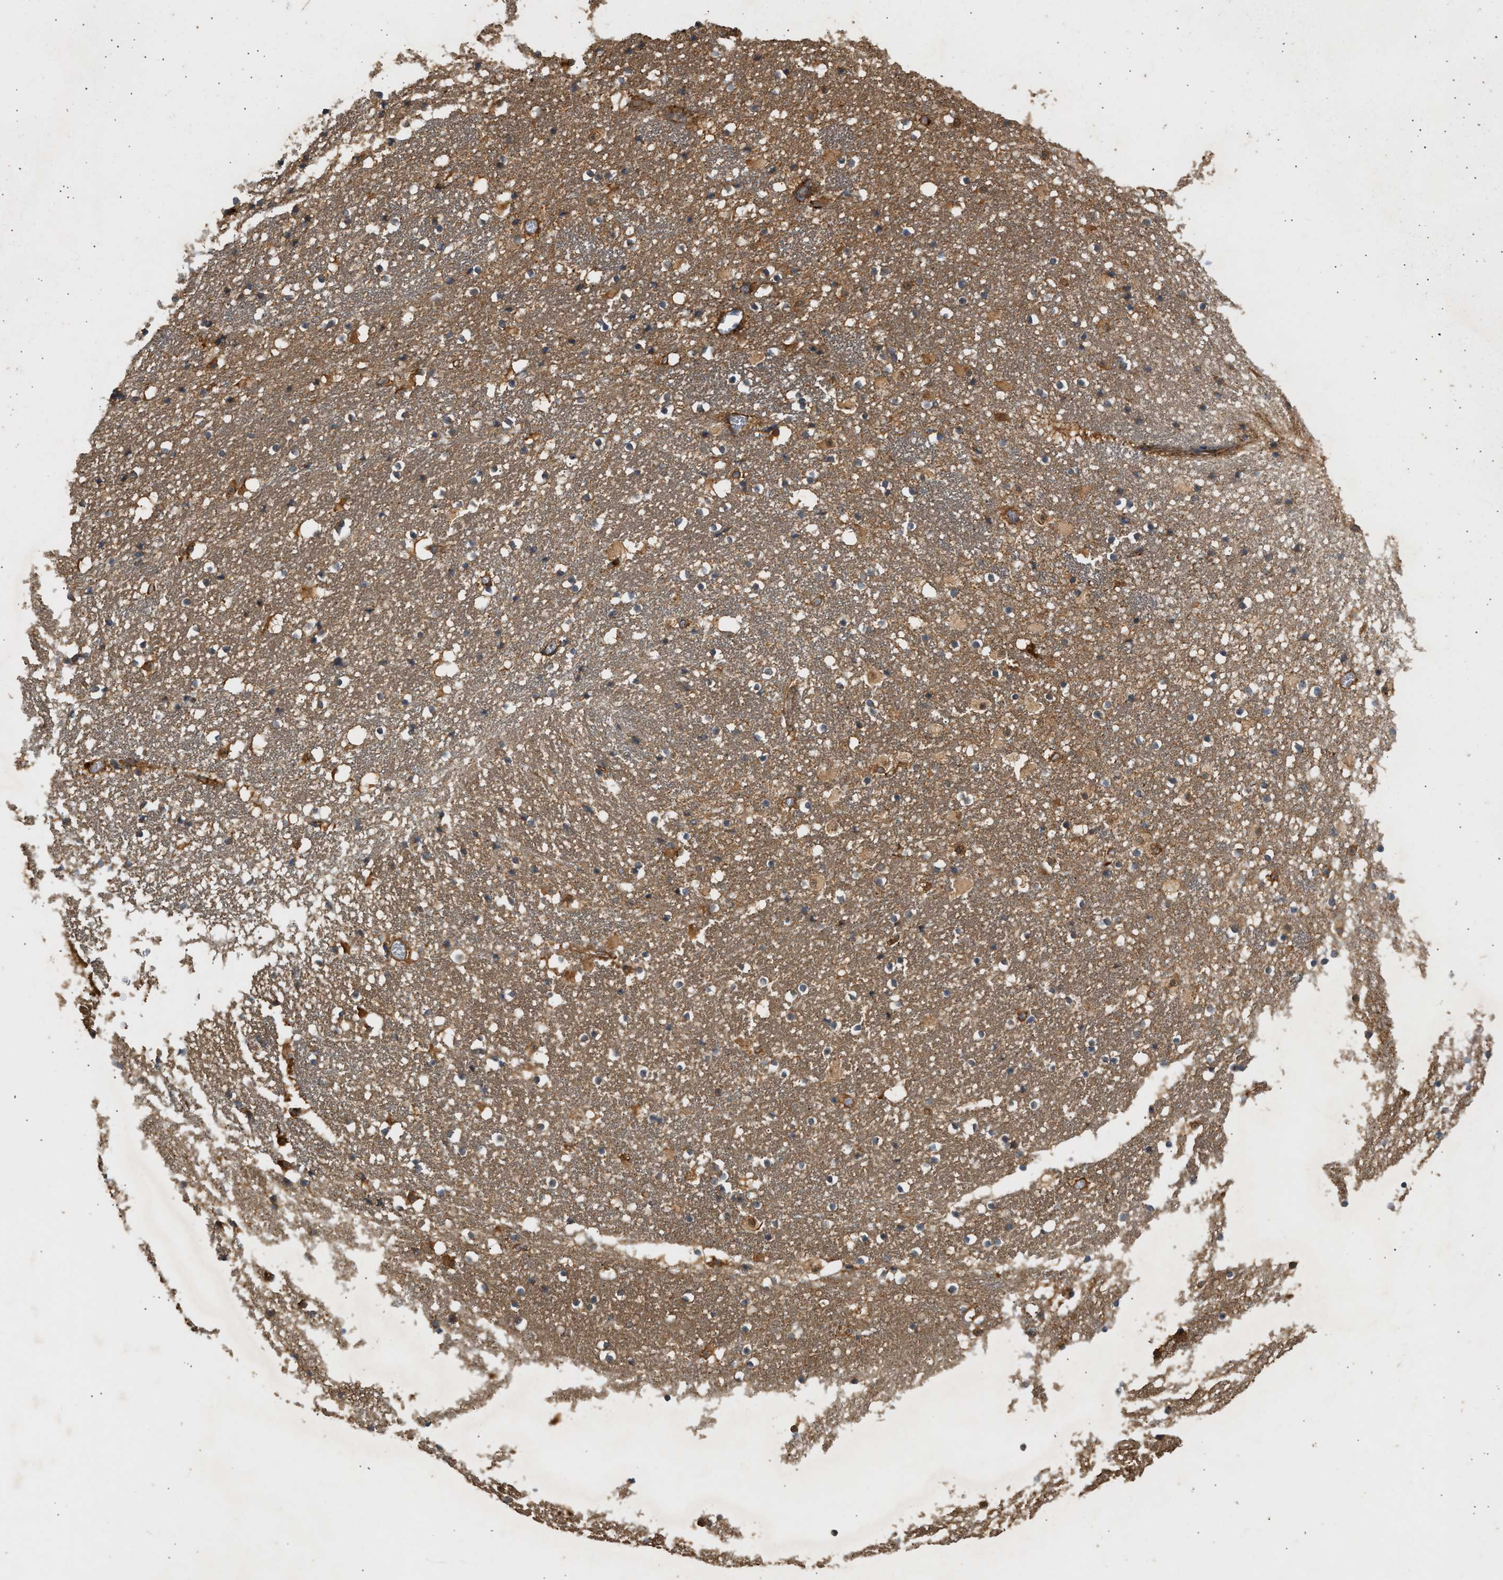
{"staining": {"intensity": "moderate", "quantity": "25%-75%", "location": "cytoplasmic/membranous"}, "tissue": "caudate", "cell_type": "Glial cells", "image_type": "normal", "snomed": [{"axis": "morphology", "description": "Normal tissue, NOS"}, {"axis": "topography", "description": "Lateral ventricle wall"}], "caption": "Glial cells exhibit medium levels of moderate cytoplasmic/membranous positivity in about 25%-75% of cells in benign human caudate.", "gene": "ENSG00000282218", "patient": {"sex": "female", "age": 19}}